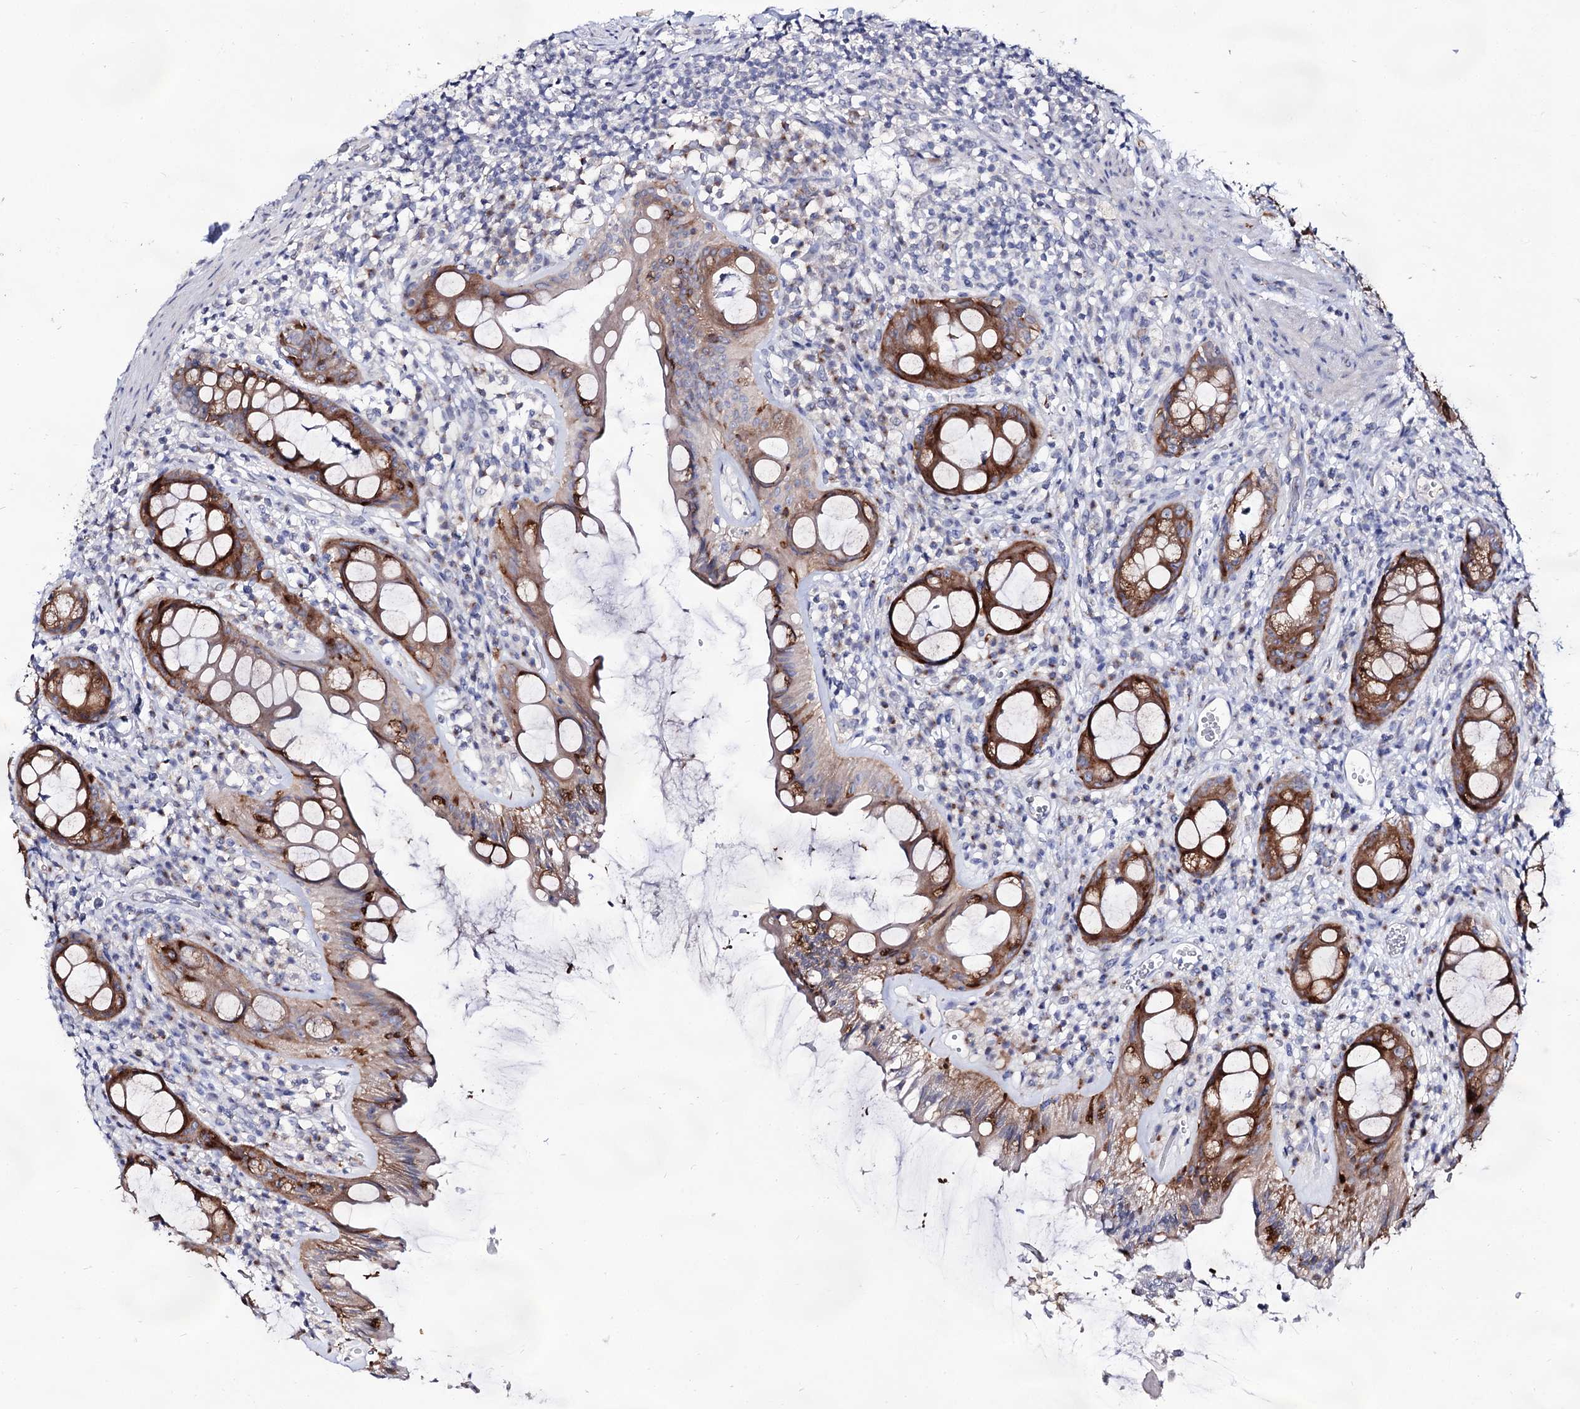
{"staining": {"intensity": "strong", "quantity": "25%-75%", "location": "cytoplasmic/membranous"}, "tissue": "rectum", "cell_type": "Glandular cells", "image_type": "normal", "snomed": [{"axis": "morphology", "description": "Normal tissue, NOS"}, {"axis": "topography", "description": "Rectum"}], "caption": "Human rectum stained with a protein marker demonstrates strong staining in glandular cells.", "gene": "ARFIP2", "patient": {"sex": "female", "age": 57}}